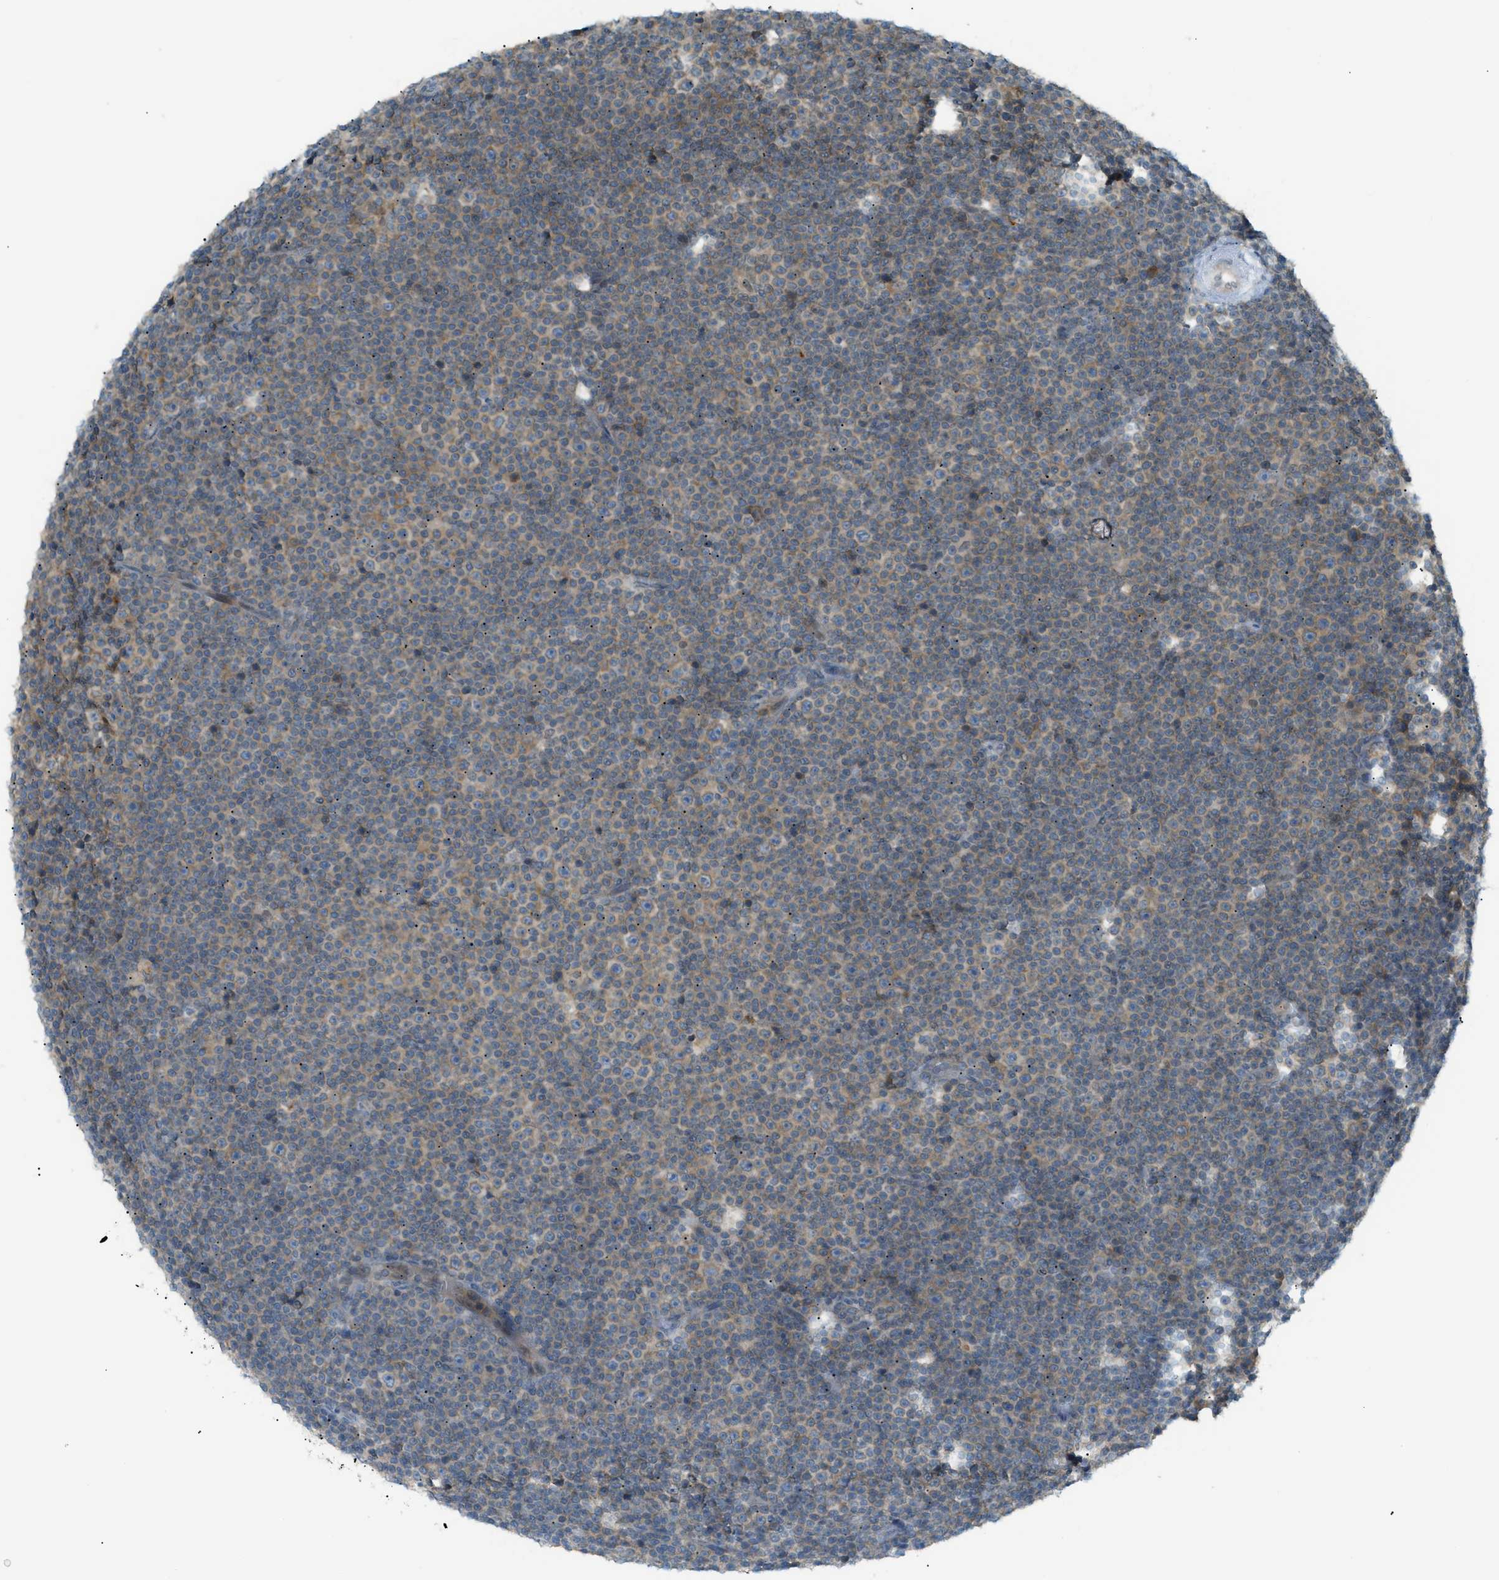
{"staining": {"intensity": "moderate", "quantity": "25%-75%", "location": "cytoplasmic/membranous"}, "tissue": "lymphoma", "cell_type": "Tumor cells", "image_type": "cancer", "snomed": [{"axis": "morphology", "description": "Malignant lymphoma, non-Hodgkin's type, Low grade"}, {"axis": "topography", "description": "Lymph node"}], "caption": "Immunohistochemistry (IHC) of human malignant lymphoma, non-Hodgkin's type (low-grade) demonstrates medium levels of moderate cytoplasmic/membranous expression in about 25%-75% of tumor cells. (IHC, brightfield microscopy, high magnification).", "gene": "DYRK1A", "patient": {"sex": "female", "age": 67}}